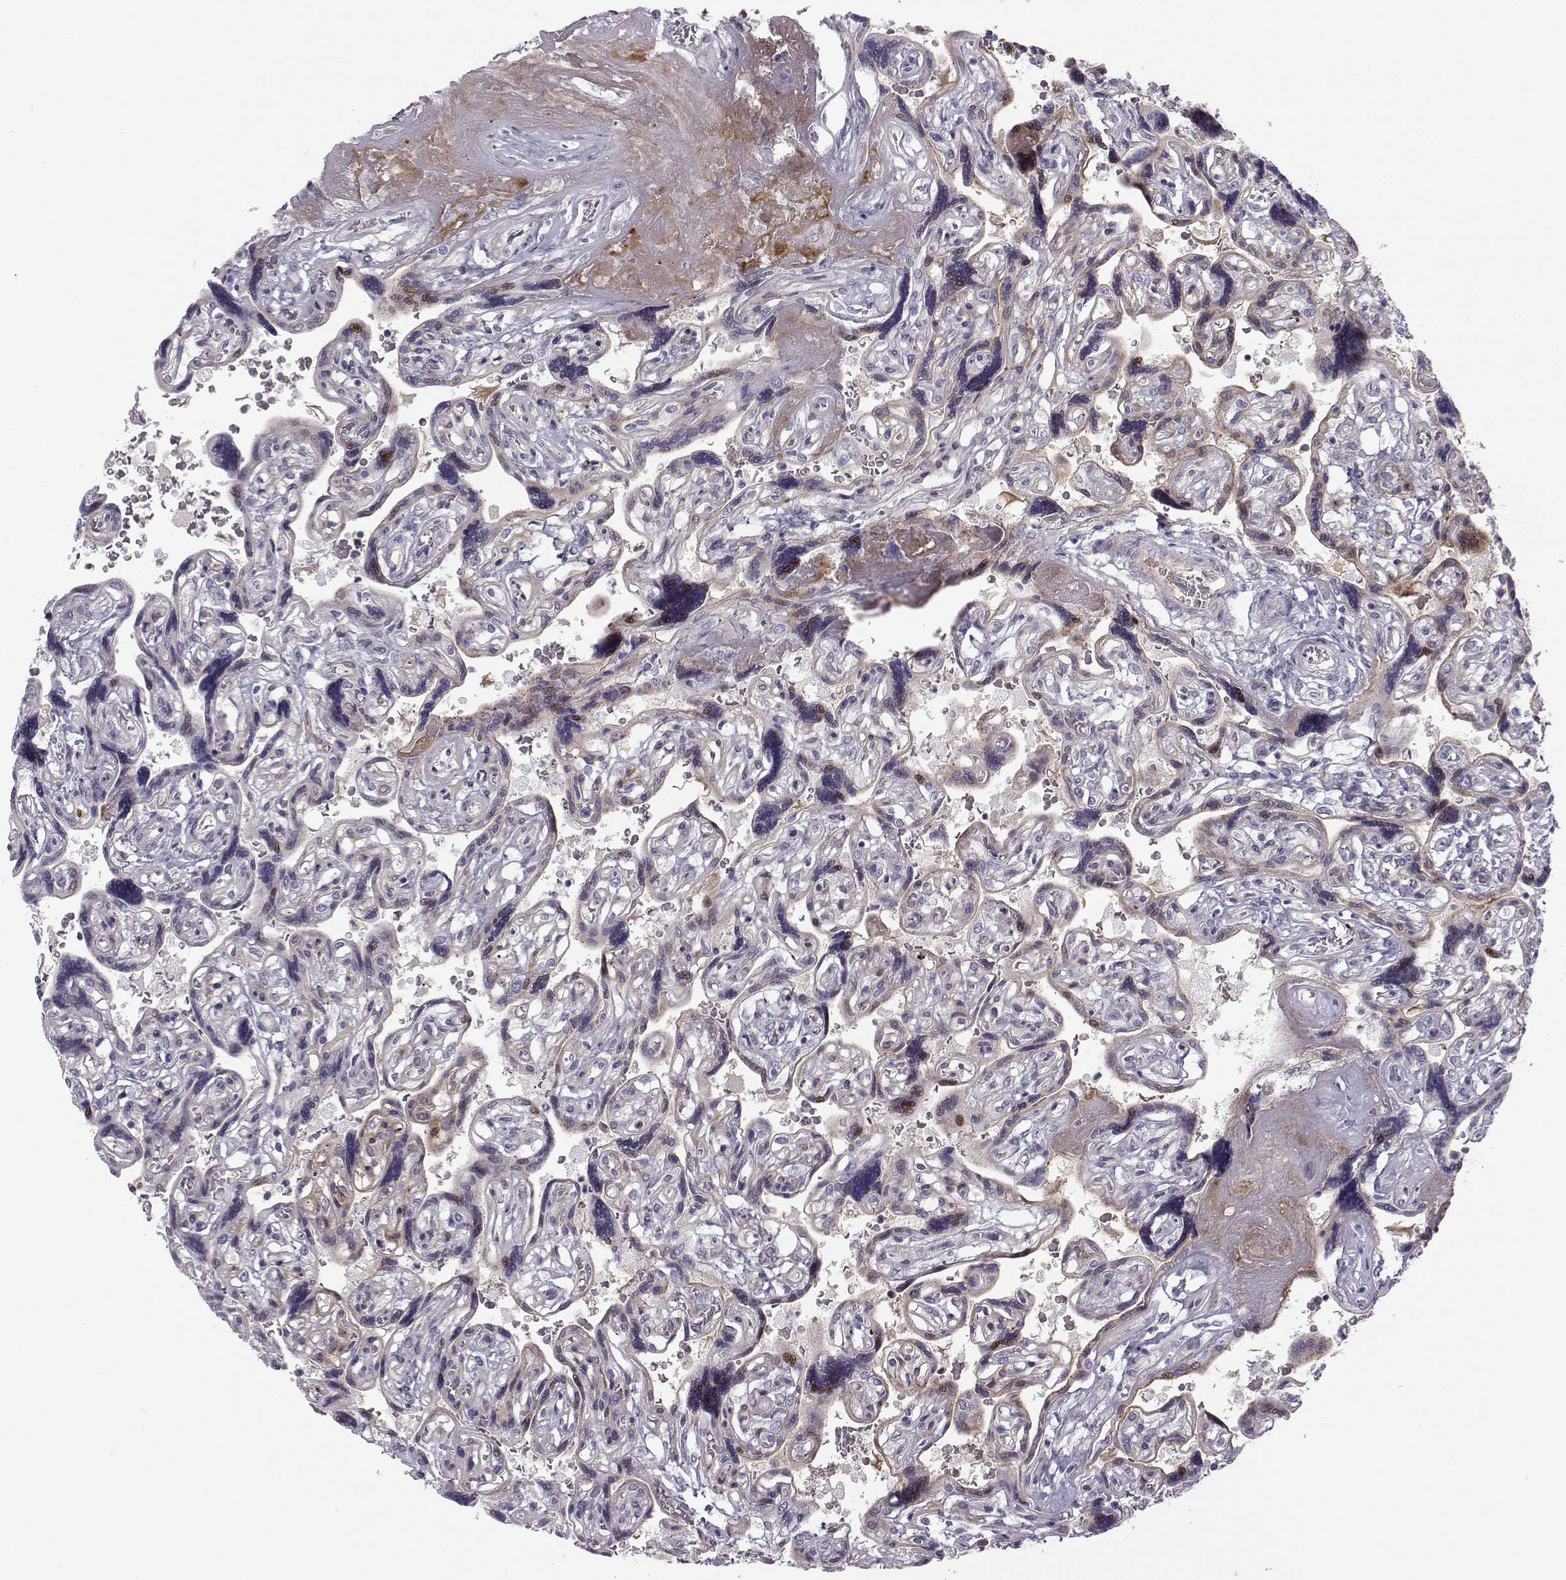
{"staining": {"intensity": "negative", "quantity": "none", "location": "none"}, "tissue": "placenta", "cell_type": "Decidual cells", "image_type": "normal", "snomed": [{"axis": "morphology", "description": "Normal tissue, NOS"}, {"axis": "topography", "description": "Placenta"}], "caption": "An image of placenta stained for a protein reveals no brown staining in decidual cells.", "gene": "PABPC1L2A", "patient": {"sex": "female", "age": 32}}